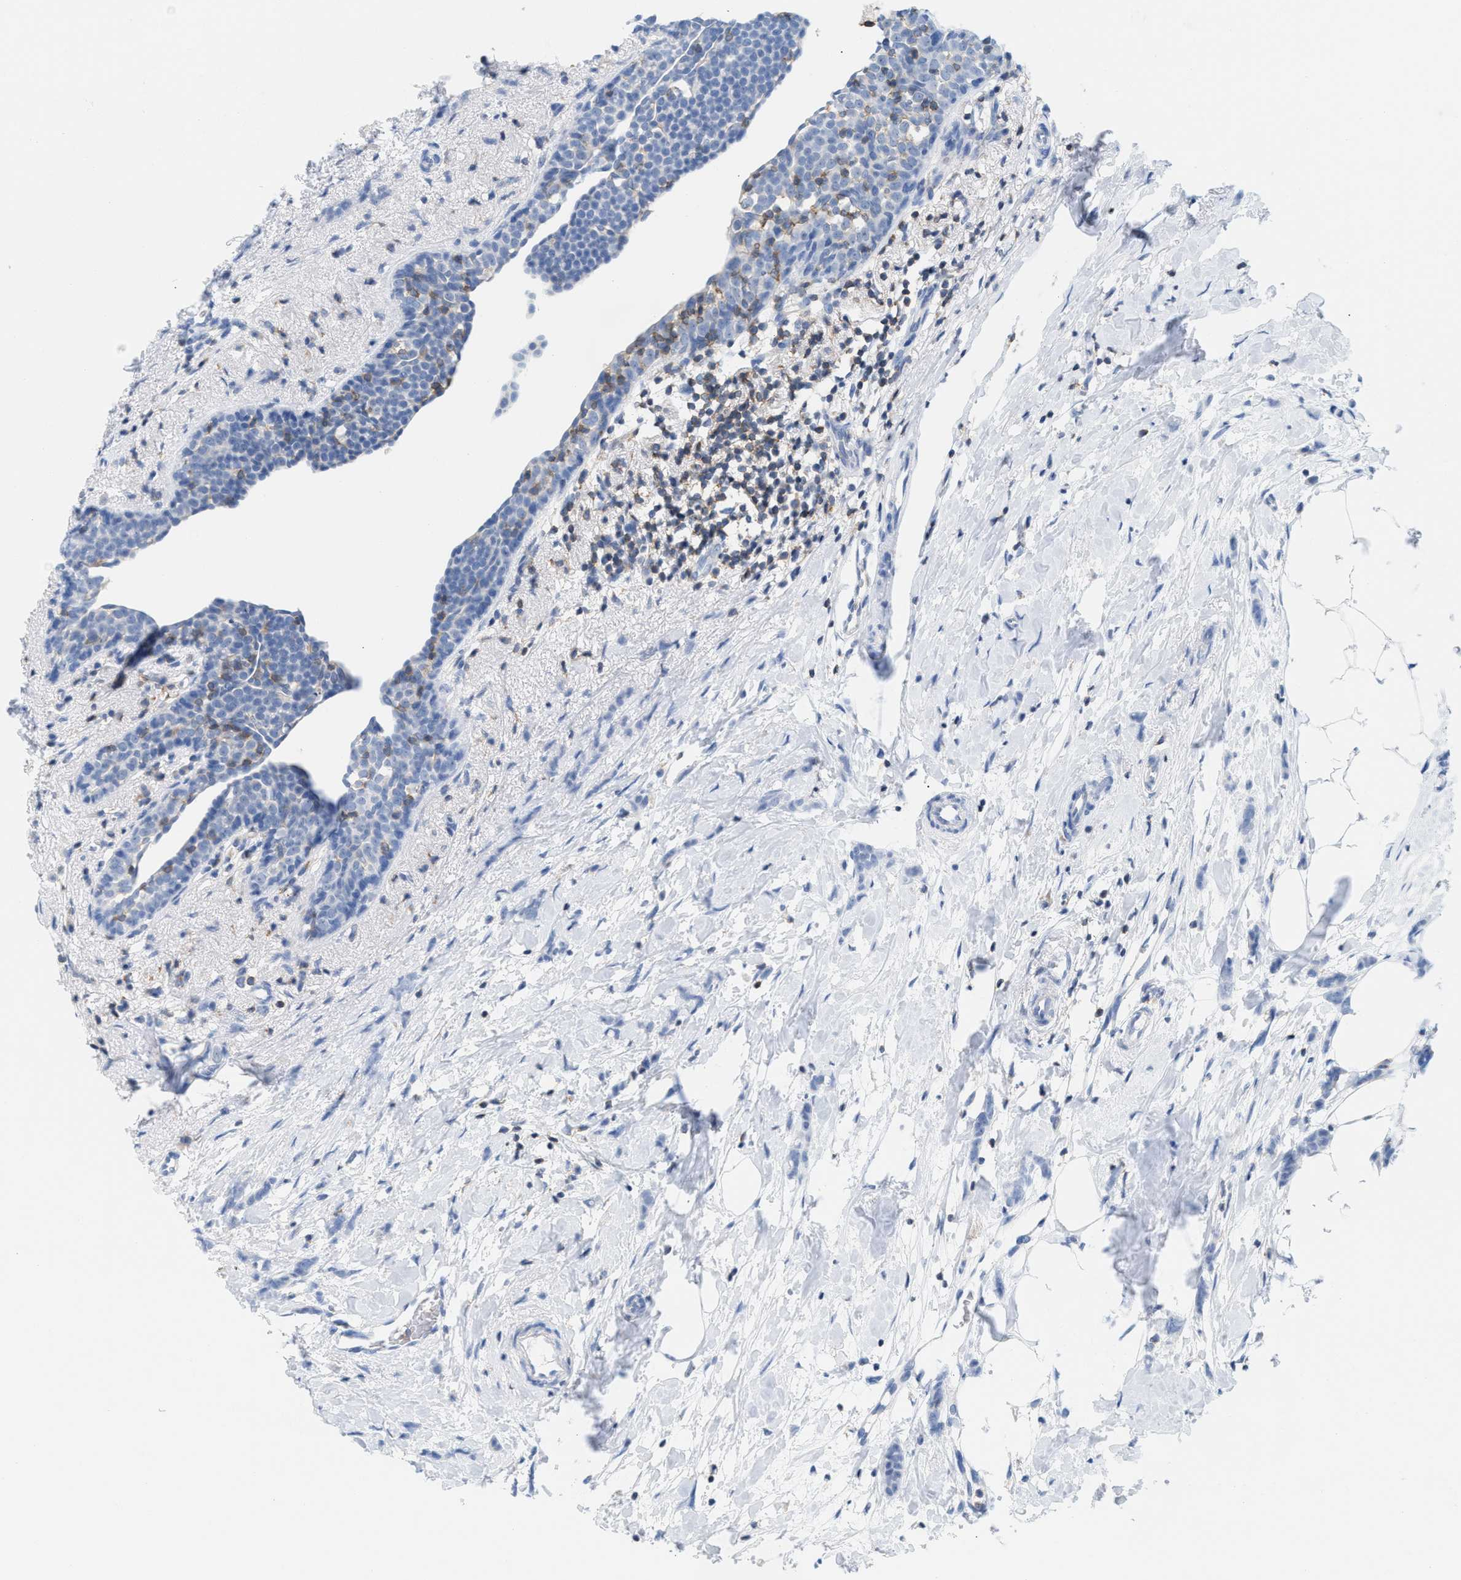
{"staining": {"intensity": "negative", "quantity": "none", "location": "none"}, "tissue": "breast cancer", "cell_type": "Tumor cells", "image_type": "cancer", "snomed": [{"axis": "morphology", "description": "Lobular carcinoma, in situ"}, {"axis": "morphology", "description": "Lobular carcinoma"}, {"axis": "topography", "description": "Breast"}], "caption": "This is an immunohistochemistry (IHC) image of breast cancer. There is no expression in tumor cells.", "gene": "IL16", "patient": {"sex": "female", "age": 41}}